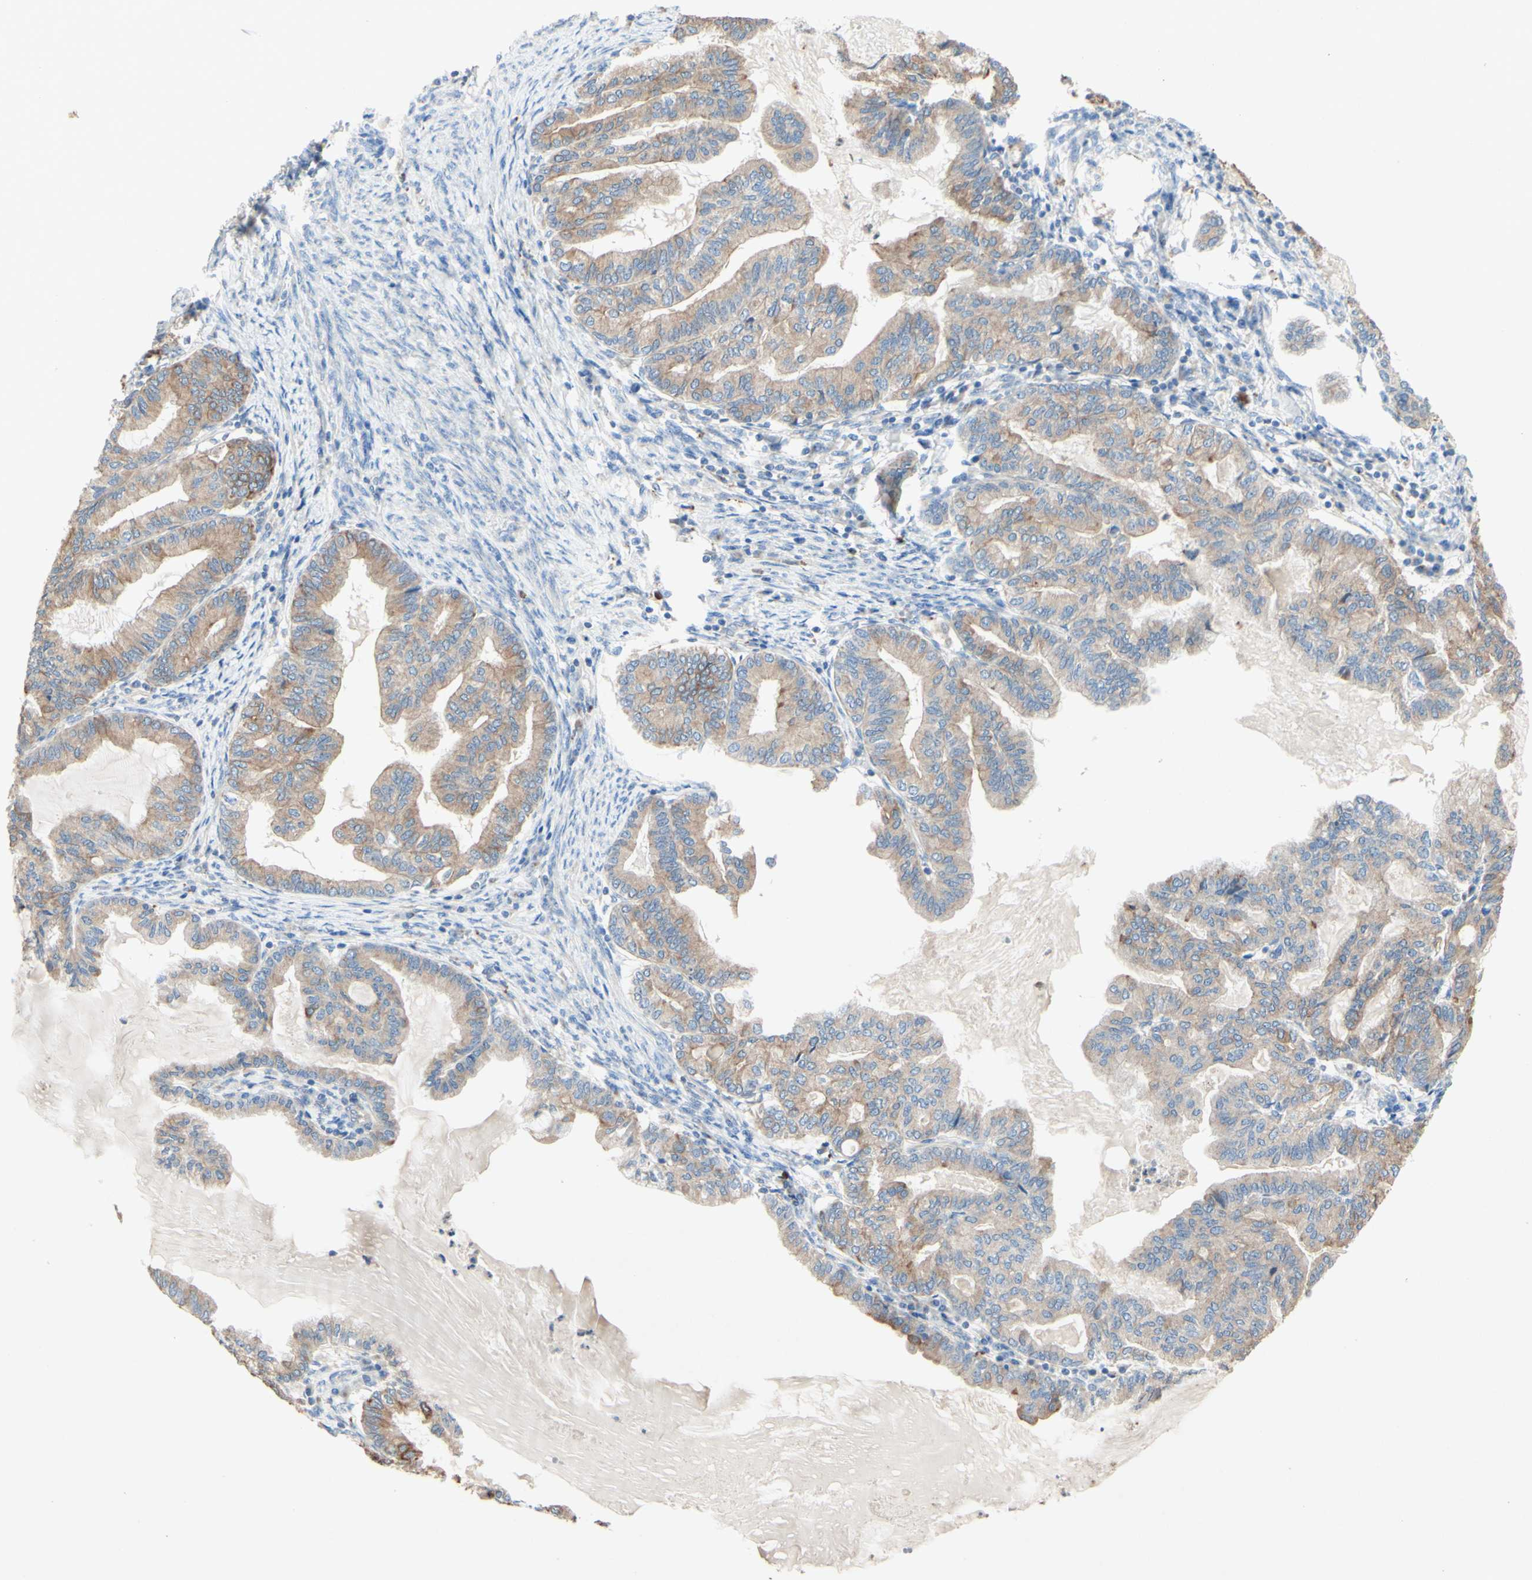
{"staining": {"intensity": "moderate", "quantity": ">75%", "location": "cytoplasmic/membranous"}, "tissue": "endometrial cancer", "cell_type": "Tumor cells", "image_type": "cancer", "snomed": [{"axis": "morphology", "description": "Adenocarcinoma, NOS"}, {"axis": "topography", "description": "Endometrium"}], "caption": "Protein staining displays moderate cytoplasmic/membranous expression in approximately >75% of tumor cells in endometrial cancer.", "gene": "MTM1", "patient": {"sex": "female", "age": 86}}